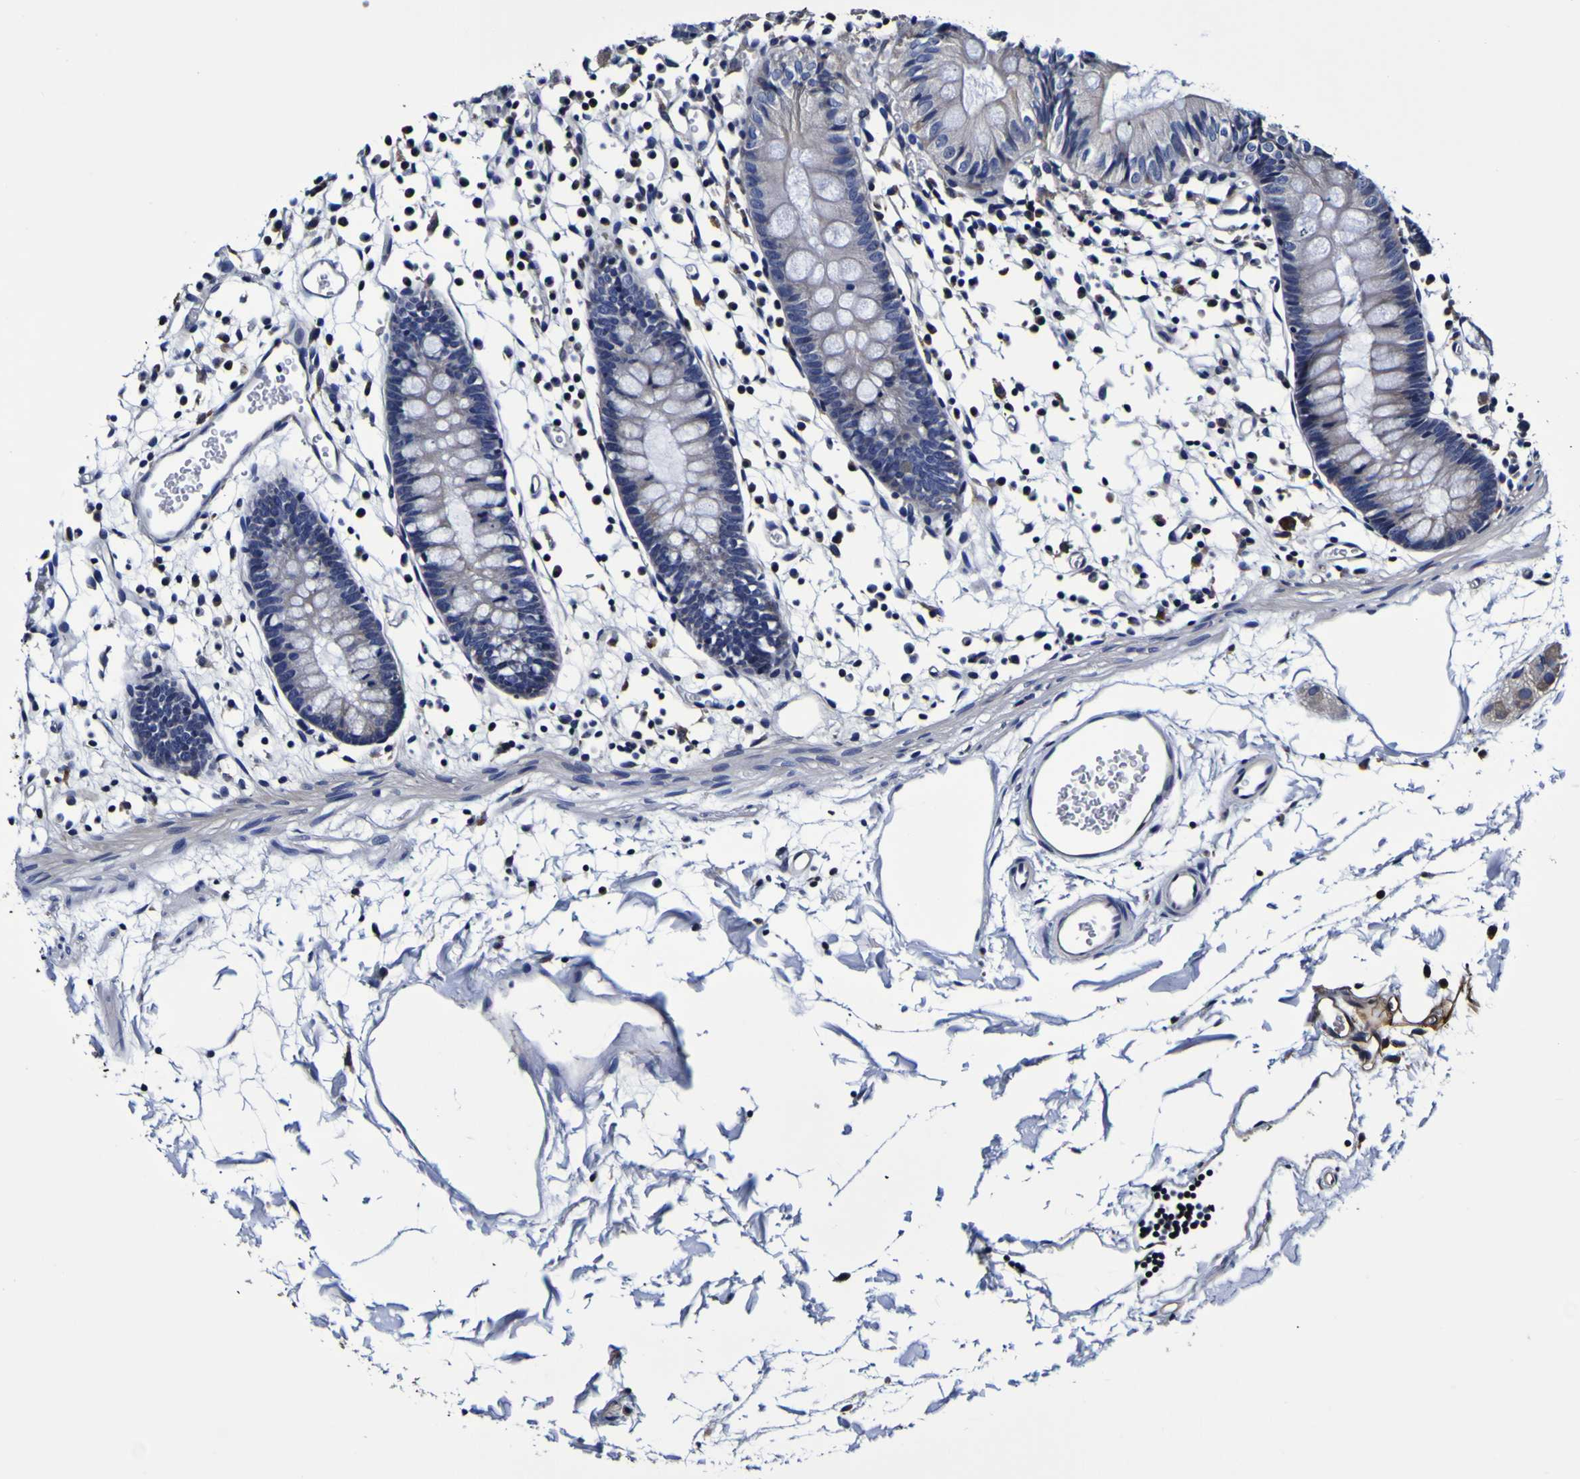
{"staining": {"intensity": "negative", "quantity": "none", "location": "none"}, "tissue": "colon", "cell_type": "Endothelial cells", "image_type": "normal", "snomed": [{"axis": "morphology", "description": "Normal tissue, NOS"}, {"axis": "topography", "description": "Colon"}], "caption": "Protein analysis of benign colon exhibits no significant expression in endothelial cells.", "gene": "GPX1", "patient": {"sex": "male", "age": 14}}